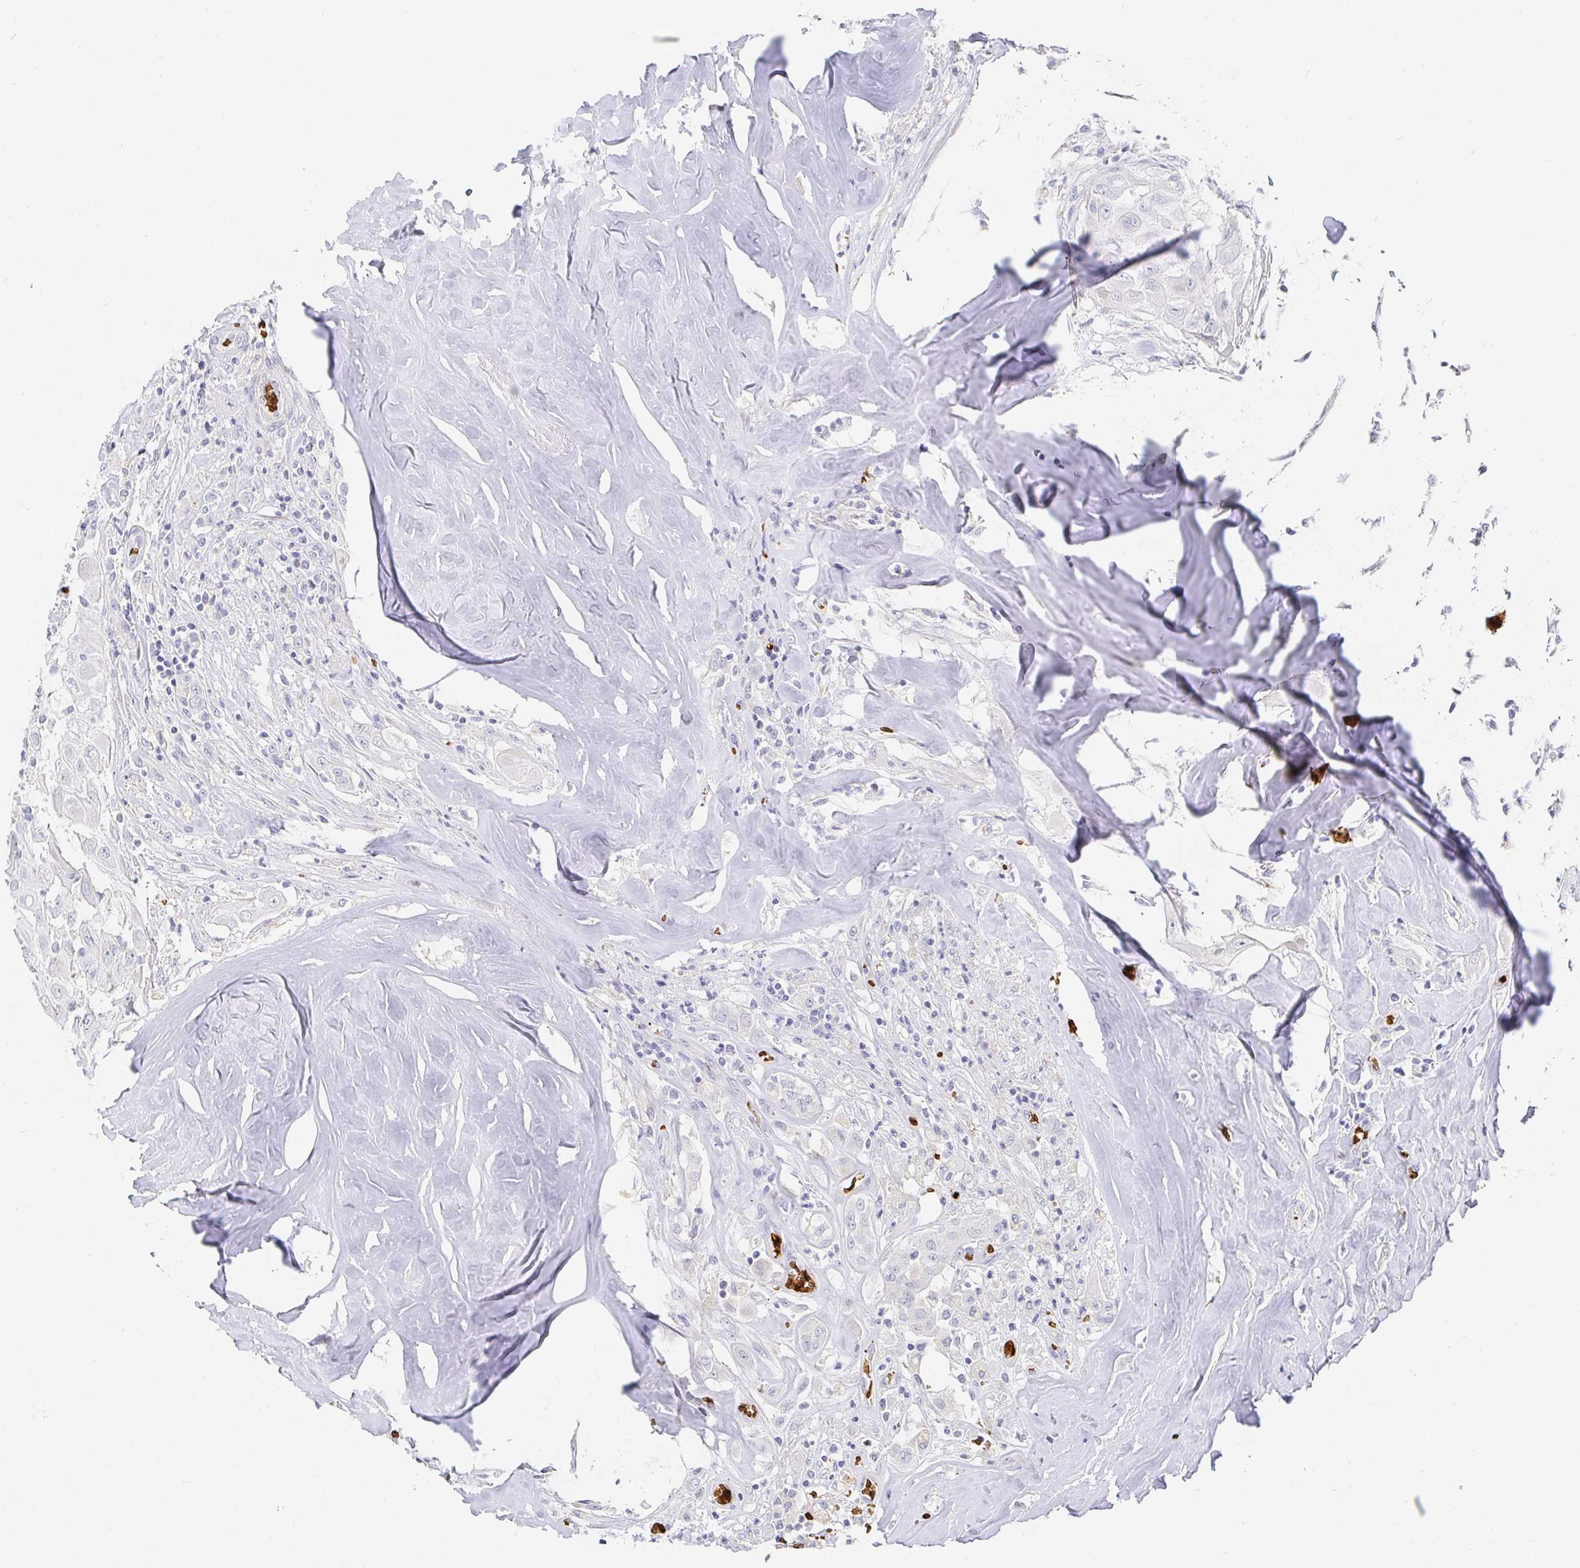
{"staining": {"intensity": "negative", "quantity": "none", "location": "none"}, "tissue": "thyroid cancer", "cell_type": "Tumor cells", "image_type": "cancer", "snomed": [{"axis": "morphology", "description": "Normal tissue, NOS"}, {"axis": "morphology", "description": "Papillary adenocarcinoma, NOS"}, {"axis": "topography", "description": "Thyroid gland"}], "caption": "Micrograph shows no protein expression in tumor cells of thyroid cancer tissue. (DAB immunohistochemistry, high magnification).", "gene": "FGF21", "patient": {"sex": "female", "age": 59}}